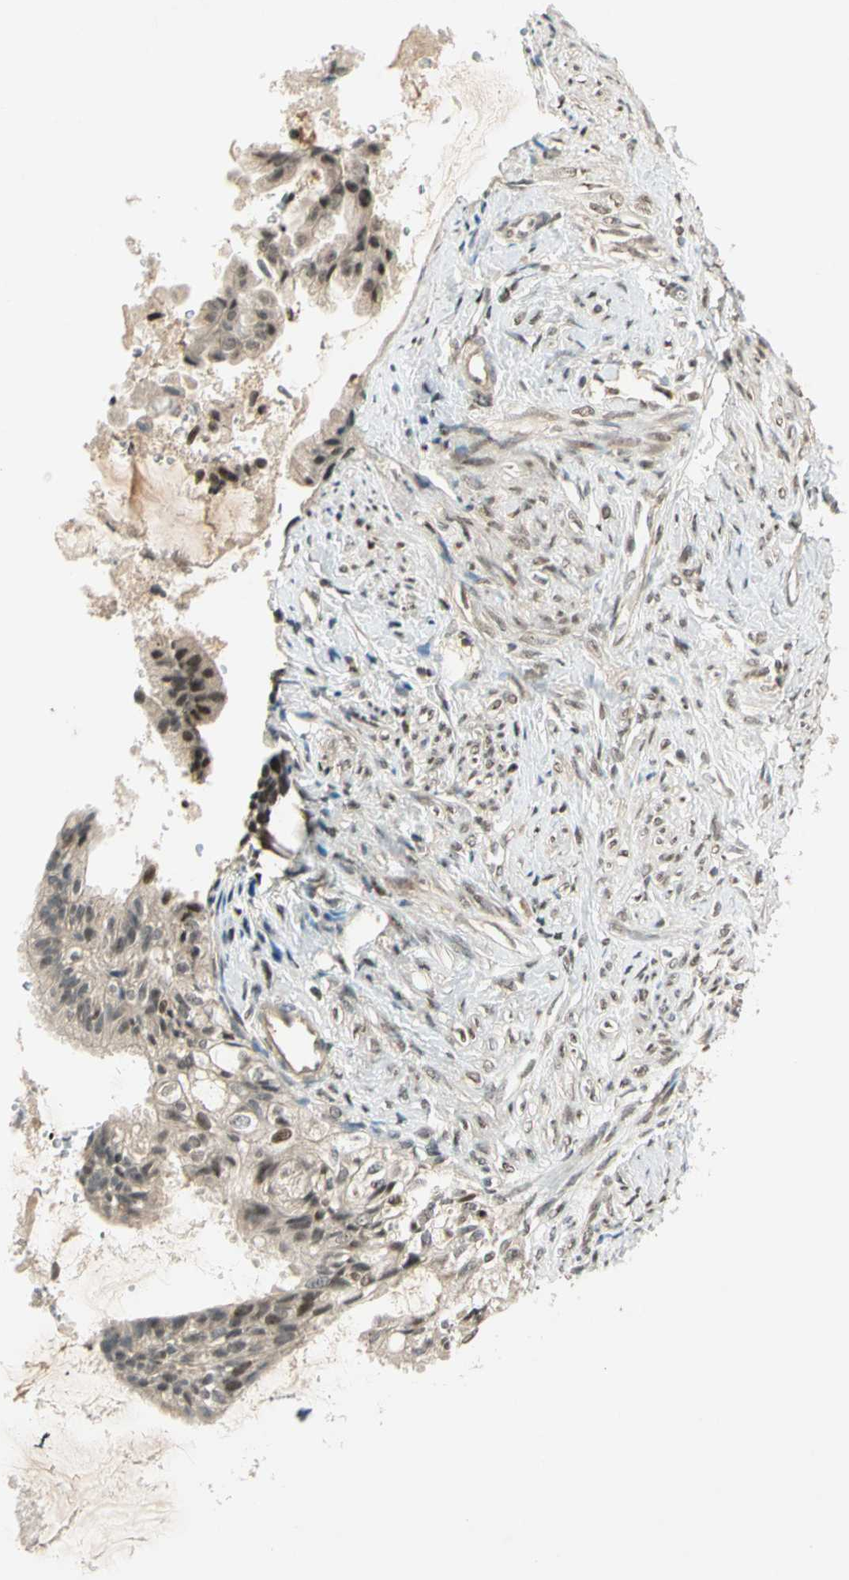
{"staining": {"intensity": "moderate", "quantity": "25%-75%", "location": "nuclear"}, "tissue": "cervical cancer", "cell_type": "Tumor cells", "image_type": "cancer", "snomed": [{"axis": "morphology", "description": "Normal tissue, NOS"}, {"axis": "morphology", "description": "Adenocarcinoma, NOS"}, {"axis": "topography", "description": "Cervix"}, {"axis": "topography", "description": "Endometrium"}], "caption": "Cervical cancer was stained to show a protein in brown. There is medium levels of moderate nuclear positivity in approximately 25%-75% of tumor cells.", "gene": "GTF3A", "patient": {"sex": "female", "age": 86}}